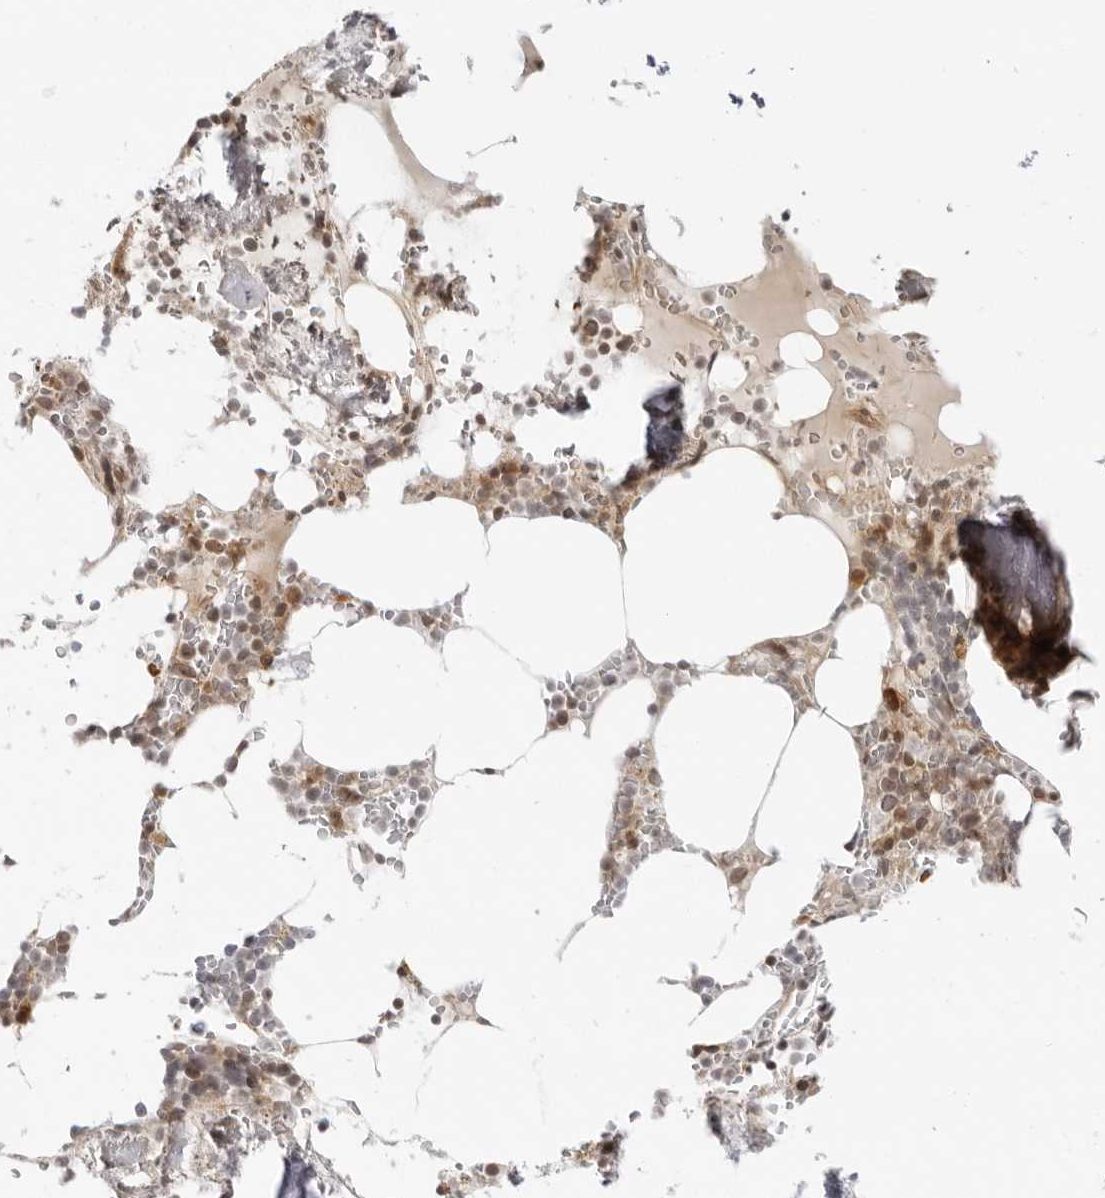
{"staining": {"intensity": "moderate", "quantity": "25%-75%", "location": "cytoplasmic/membranous"}, "tissue": "bone marrow", "cell_type": "Hematopoietic cells", "image_type": "normal", "snomed": [{"axis": "morphology", "description": "Normal tissue, NOS"}, {"axis": "topography", "description": "Bone marrow"}], "caption": "DAB (3,3'-diaminobenzidine) immunohistochemical staining of benign bone marrow exhibits moderate cytoplasmic/membranous protein staining in approximately 25%-75% of hematopoietic cells.", "gene": "PRRC2C", "patient": {"sex": "male", "age": 70}}